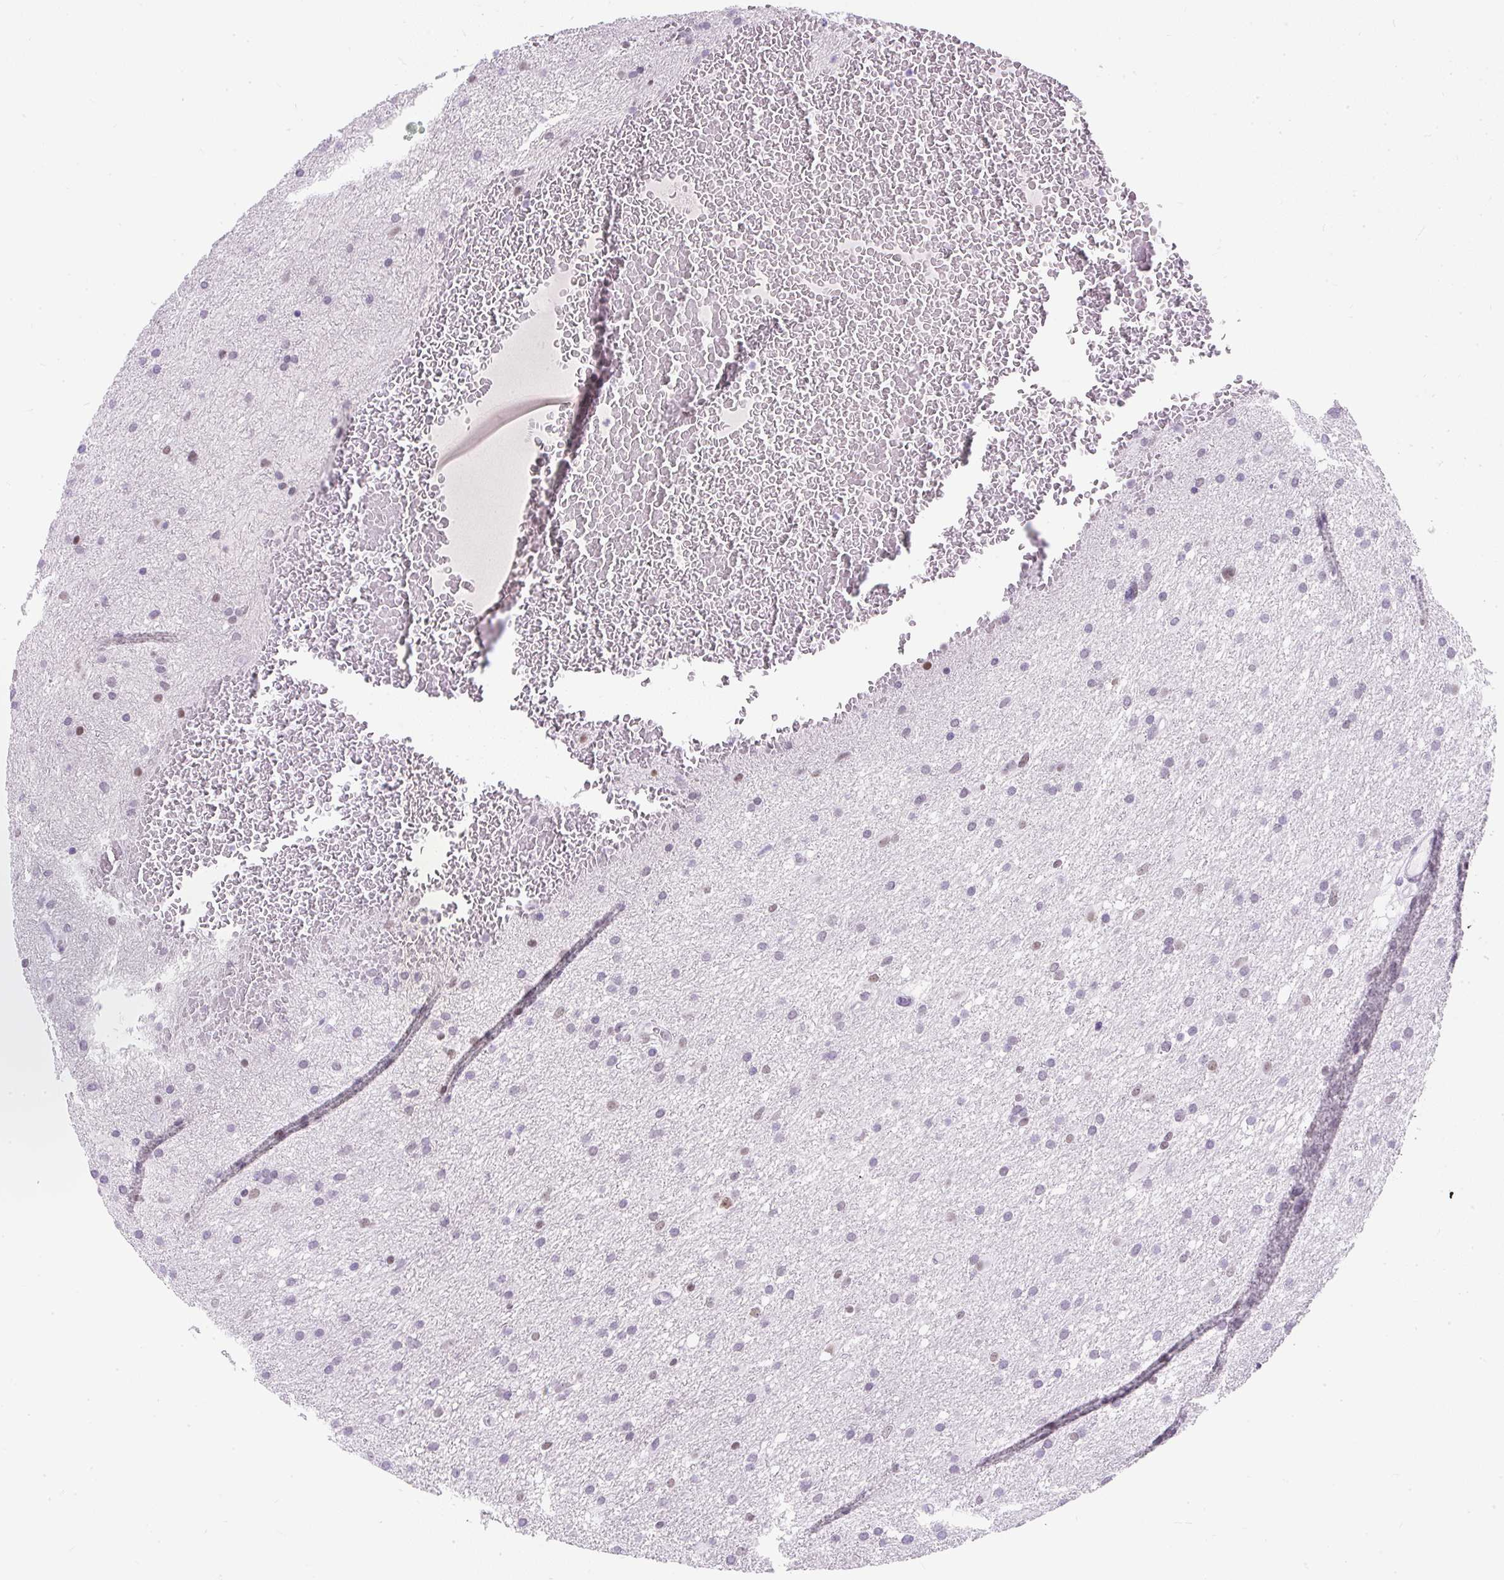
{"staining": {"intensity": "weak", "quantity": "<25%", "location": "nuclear"}, "tissue": "glioma", "cell_type": "Tumor cells", "image_type": "cancer", "snomed": [{"axis": "morphology", "description": "Glioma, malignant, High grade"}, {"axis": "topography", "description": "Cerebral cortex"}], "caption": "An image of malignant glioma (high-grade) stained for a protein reveals no brown staining in tumor cells.", "gene": "PLCXD2", "patient": {"sex": "female", "age": 36}}